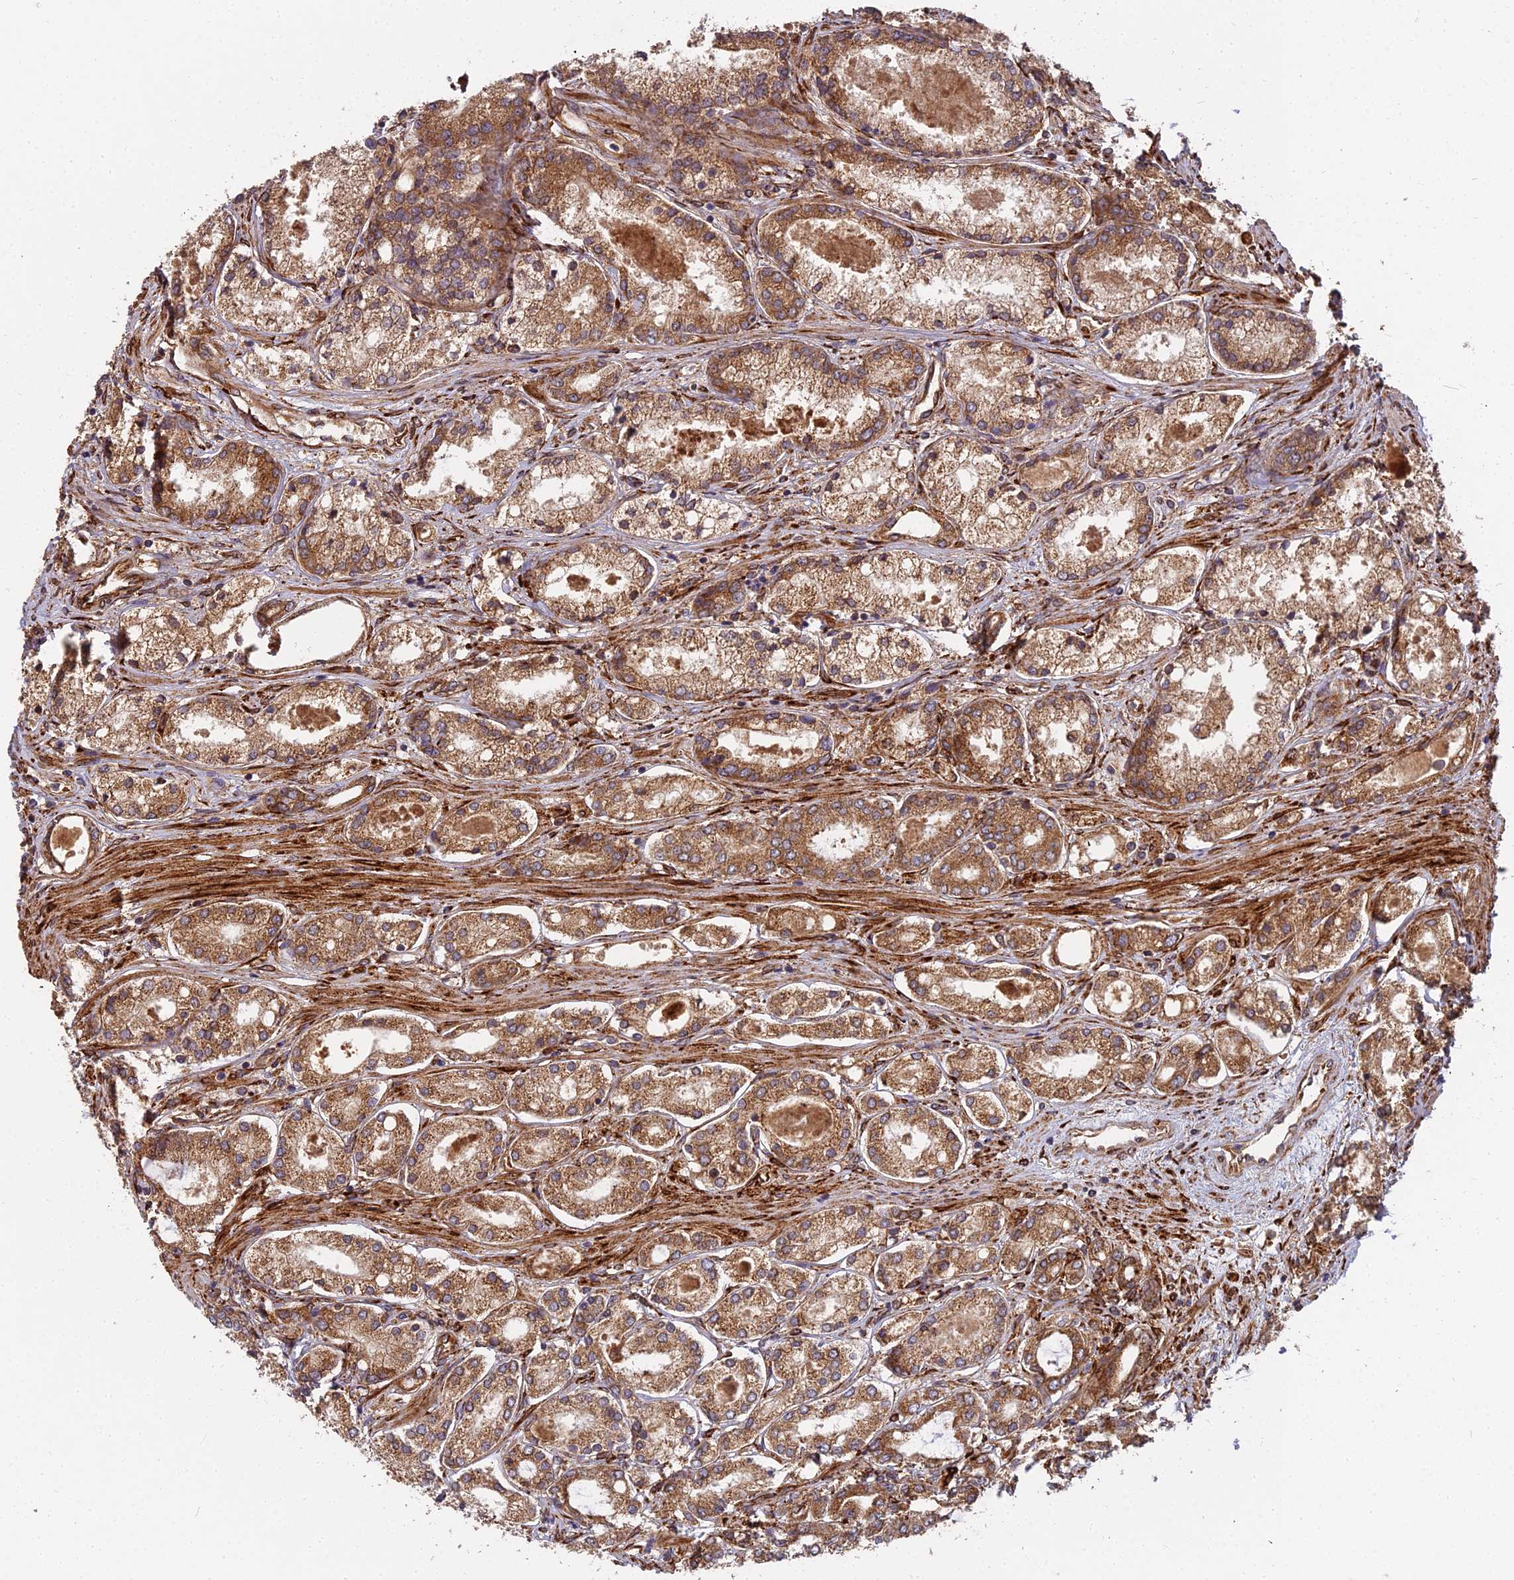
{"staining": {"intensity": "strong", "quantity": ">75%", "location": "cytoplasmic/membranous"}, "tissue": "prostate cancer", "cell_type": "Tumor cells", "image_type": "cancer", "snomed": [{"axis": "morphology", "description": "Adenocarcinoma, Low grade"}, {"axis": "topography", "description": "Prostate"}], "caption": "IHC (DAB) staining of prostate cancer reveals strong cytoplasmic/membranous protein staining in approximately >75% of tumor cells.", "gene": "NDUFAF7", "patient": {"sex": "male", "age": 68}}